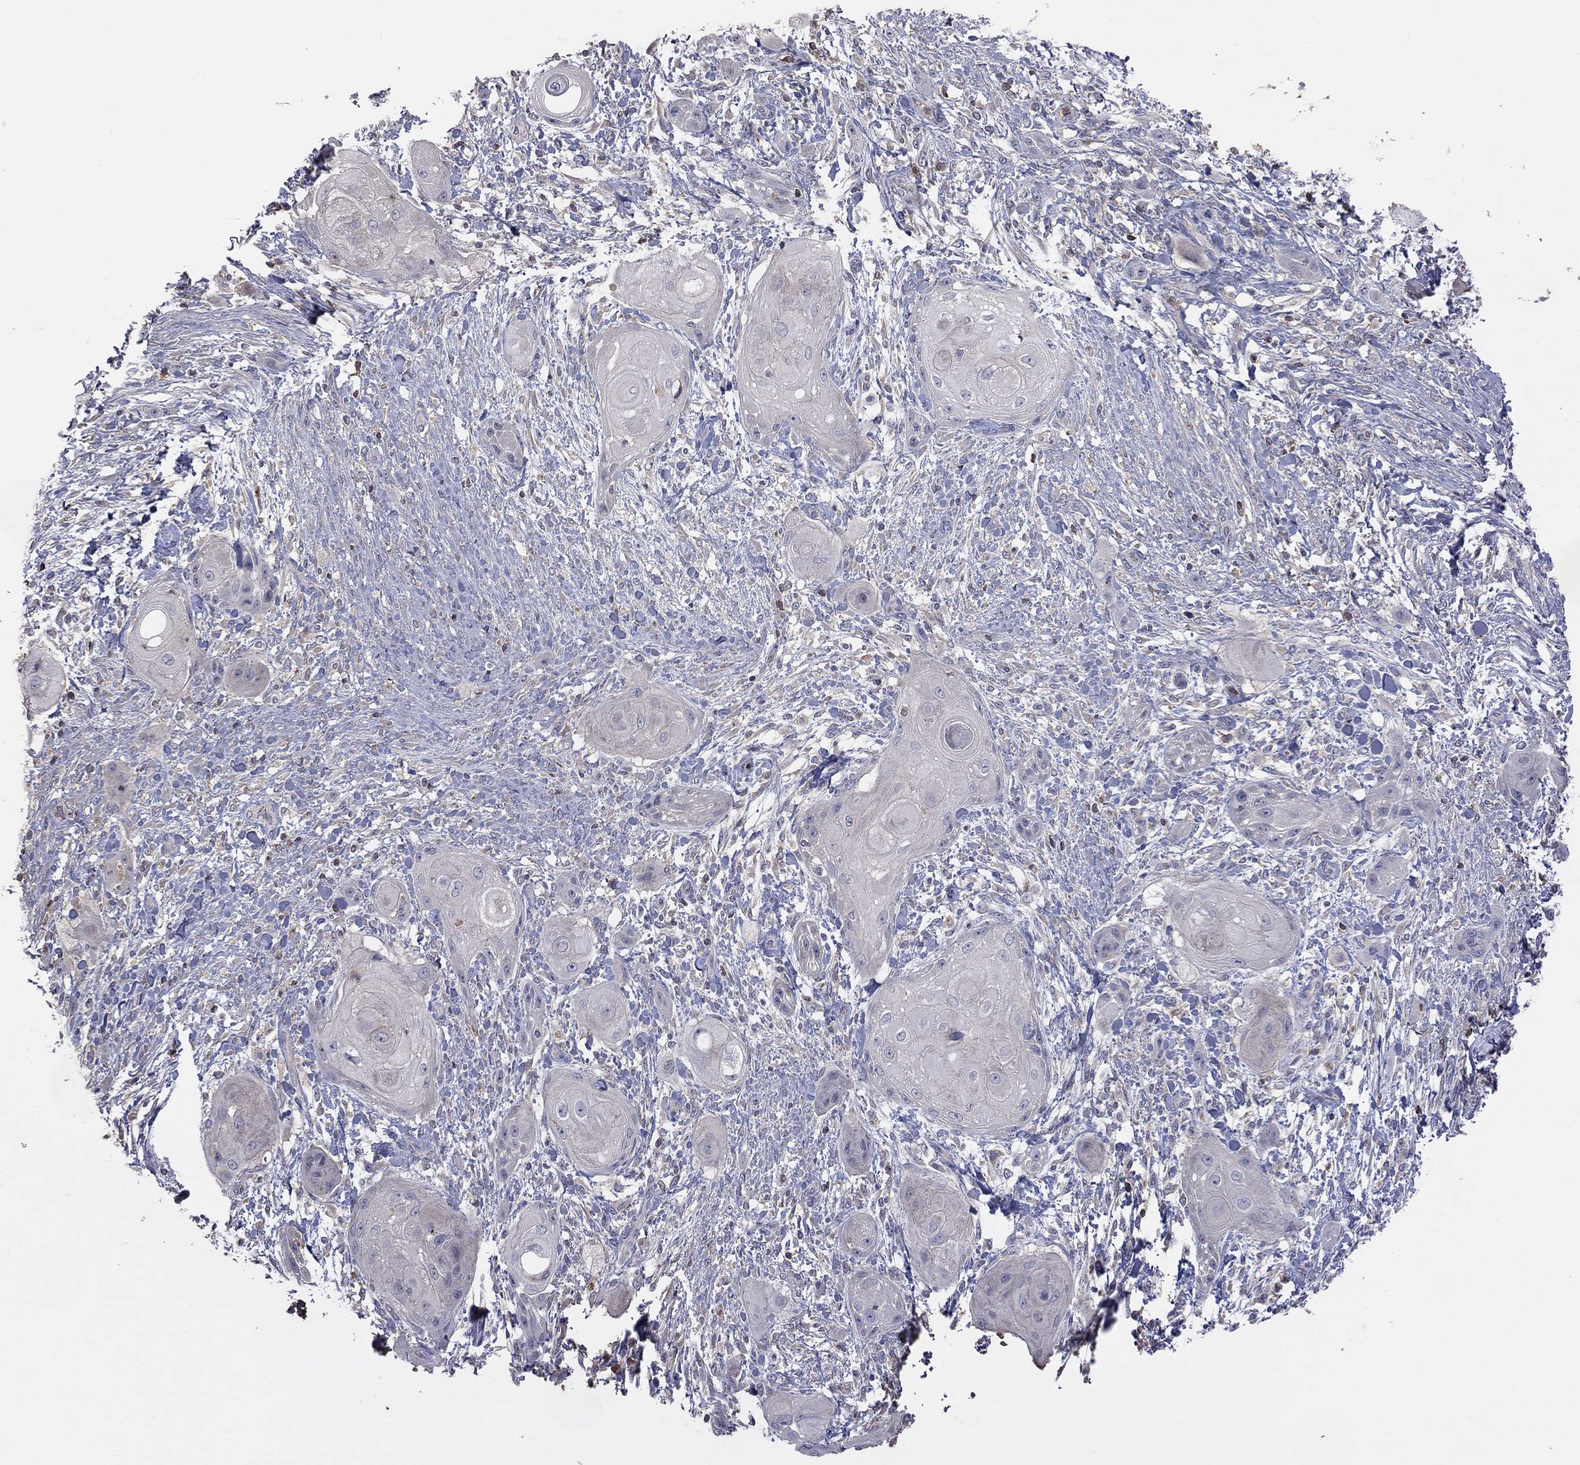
{"staining": {"intensity": "negative", "quantity": "none", "location": "none"}, "tissue": "skin cancer", "cell_type": "Tumor cells", "image_type": "cancer", "snomed": [{"axis": "morphology", "description": "Squamous cell carcinoma, NOS"}, {"axis": "topography", "description": "Skin"}], "caption": "DAB immunohistochemical staining of human skin squamous cell carcinoma shows no significant staining in tumor cells.", "gene": "IPCEF1", "patient": {"sex": "male", "age": 62}}